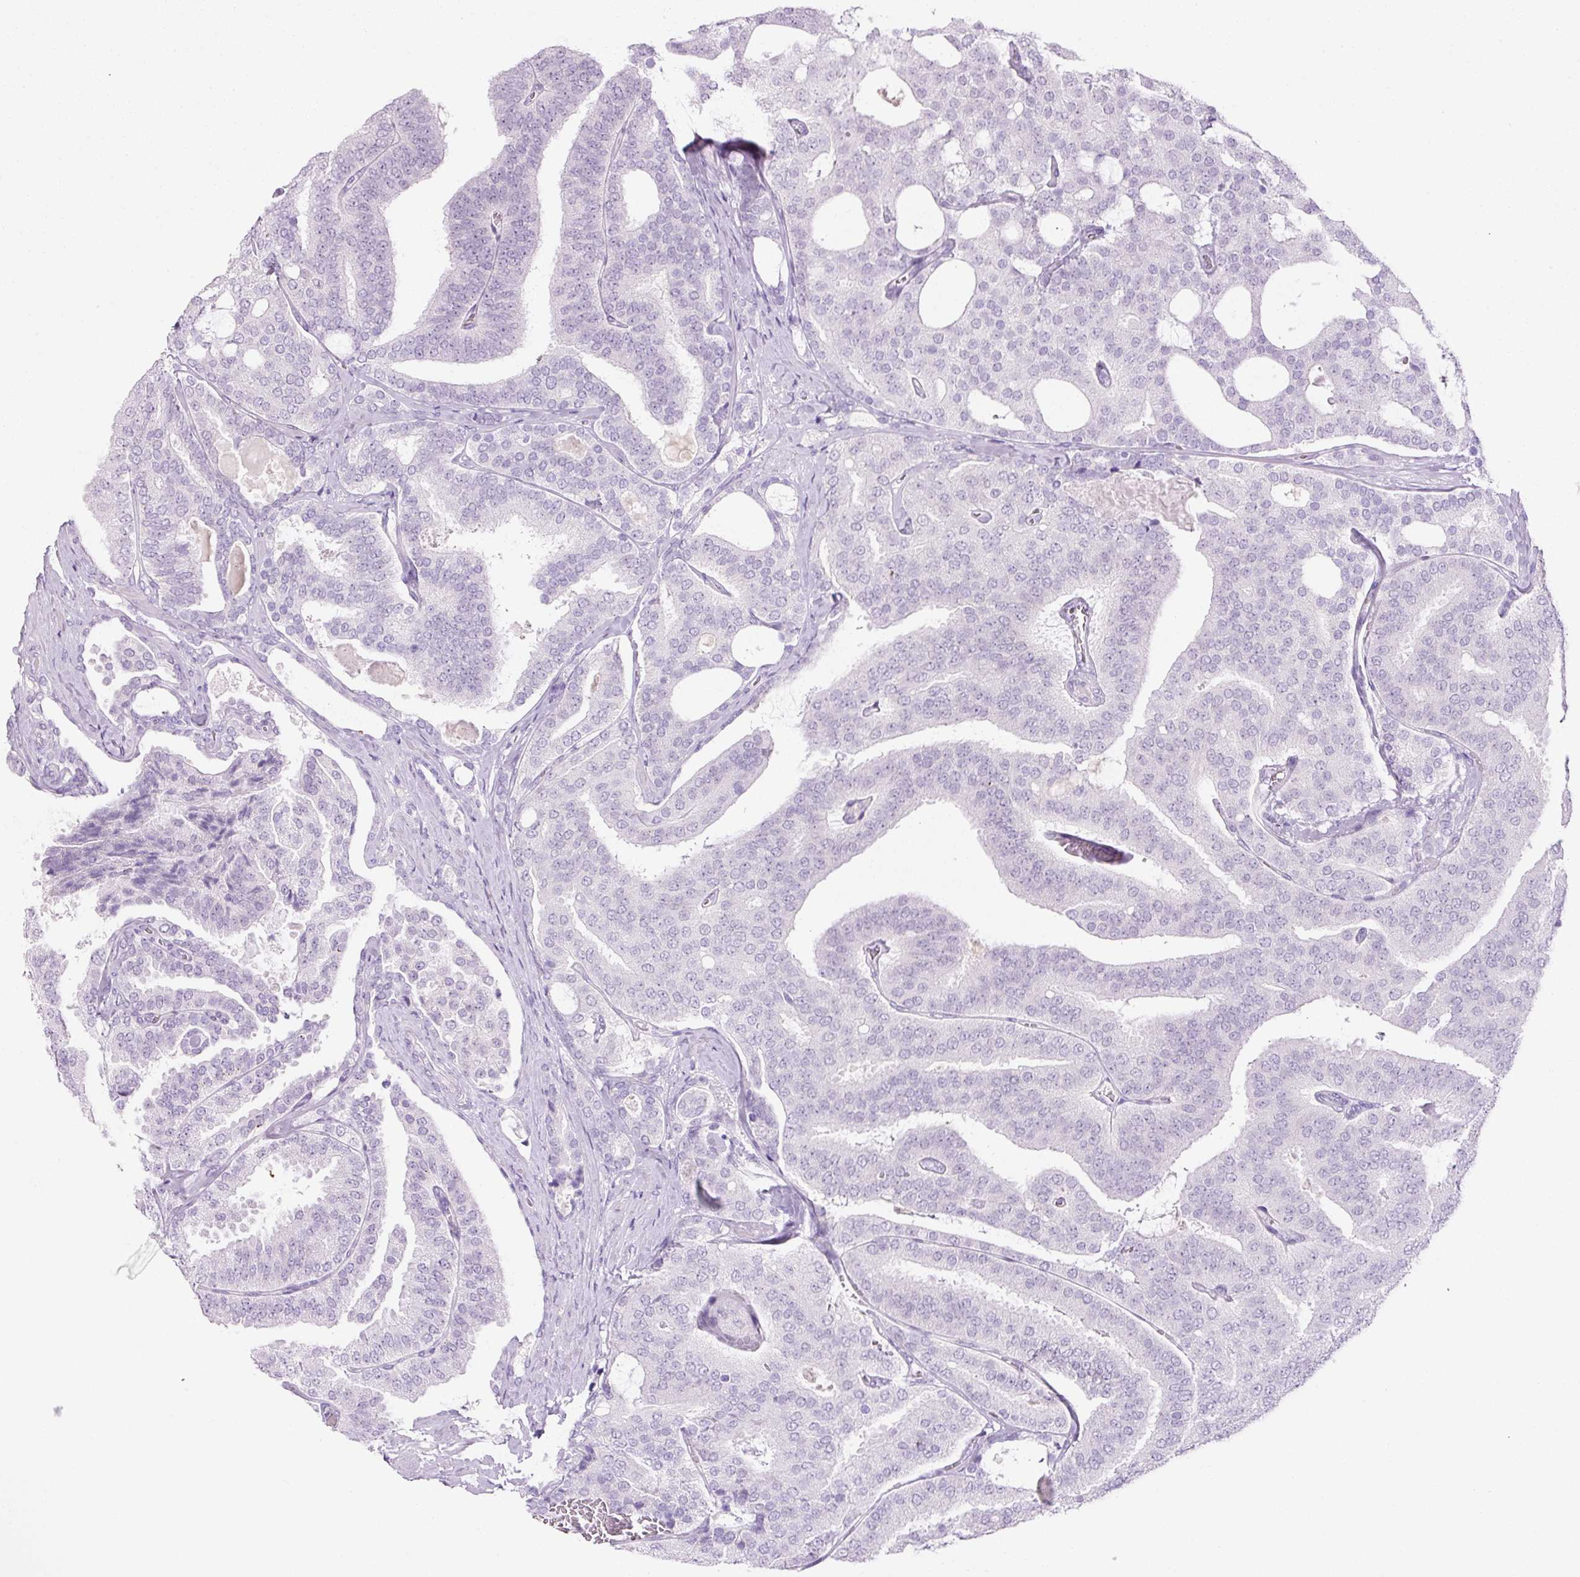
{"staining": {"intensity": "negative", "quantity": "none", "location": "none"}, "tissue": "prostate cancer", "cell_type": "Tumor cells", "image_type": "cancer", "snomed": [{"axis": "morphology", "description": "Adenocarcinoma, High grade"}, {"axis": "topography", "description": "Prostate"}], "caption": "This is an immunohistochemistry (IHC) micrograph of prostate cancer. There is no staining in tumor cells.", "gene": "ANKRD20A1", "patient": {"sex": "male", "age": 65}}